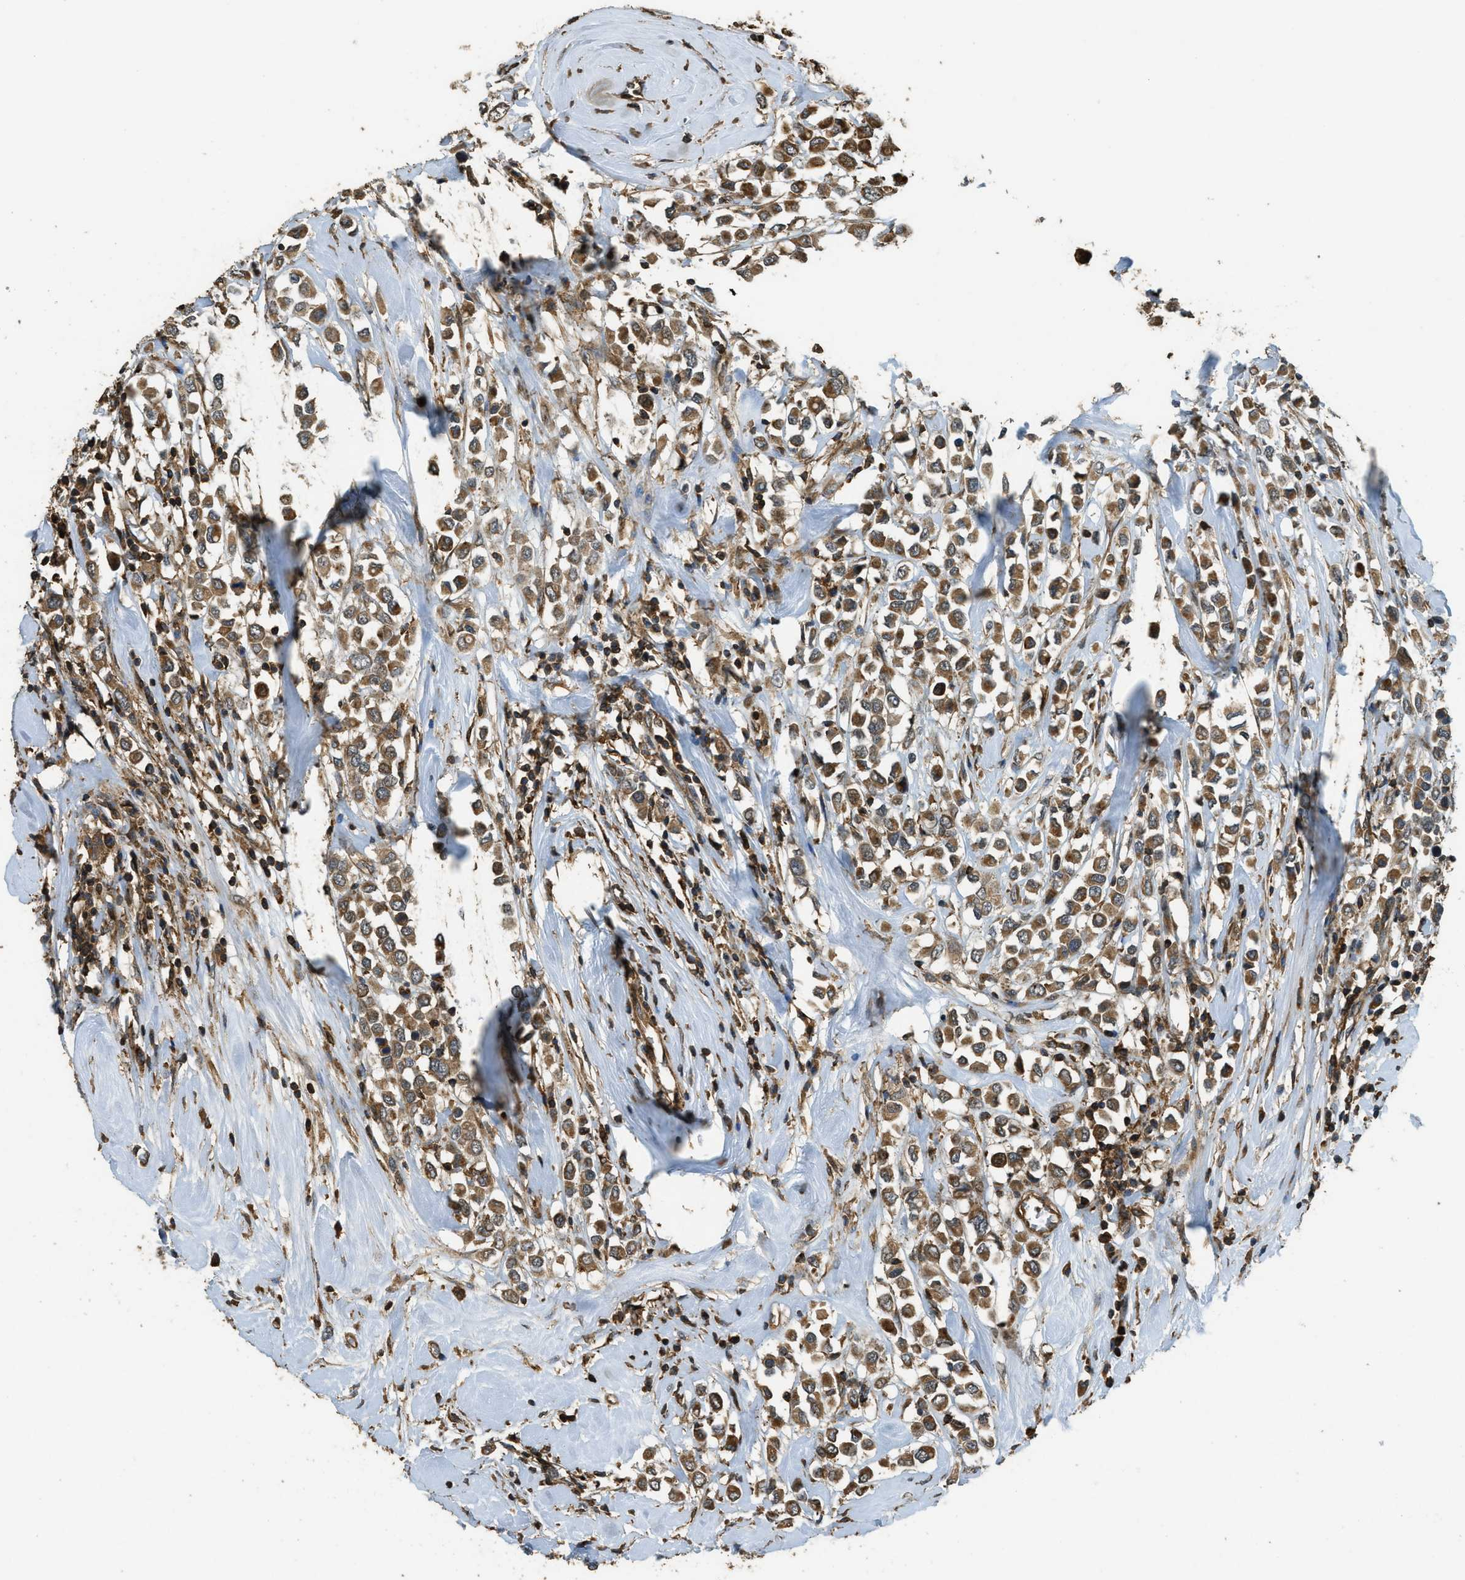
{"staining": {"intensity": "moderate", "quantity": ">75%", "location": "cytoplasmic/membranous"}, "tissue": "breast cancer", "cell_type": "Tumor cells", "image_type": "cancer", "snomed": [{"axis": "morphology", "description": "Duct carcinoma"}, {"axis": "topography", "description": "Breast"}], "caption": "Immunohistochemistry (IHC) (DAB (3,3'-diaminobenzidine)) staining of human breast cancer (invasive ductal carcinoma) displays moderate cytoplasmic/membranous protein expression in about >75% of tumor cells. The protein of interest is shown in brown color, while the nuclei are stained blue.", "gene": "PPP6R3", "patient": {"sex": "female", "age": 61}}